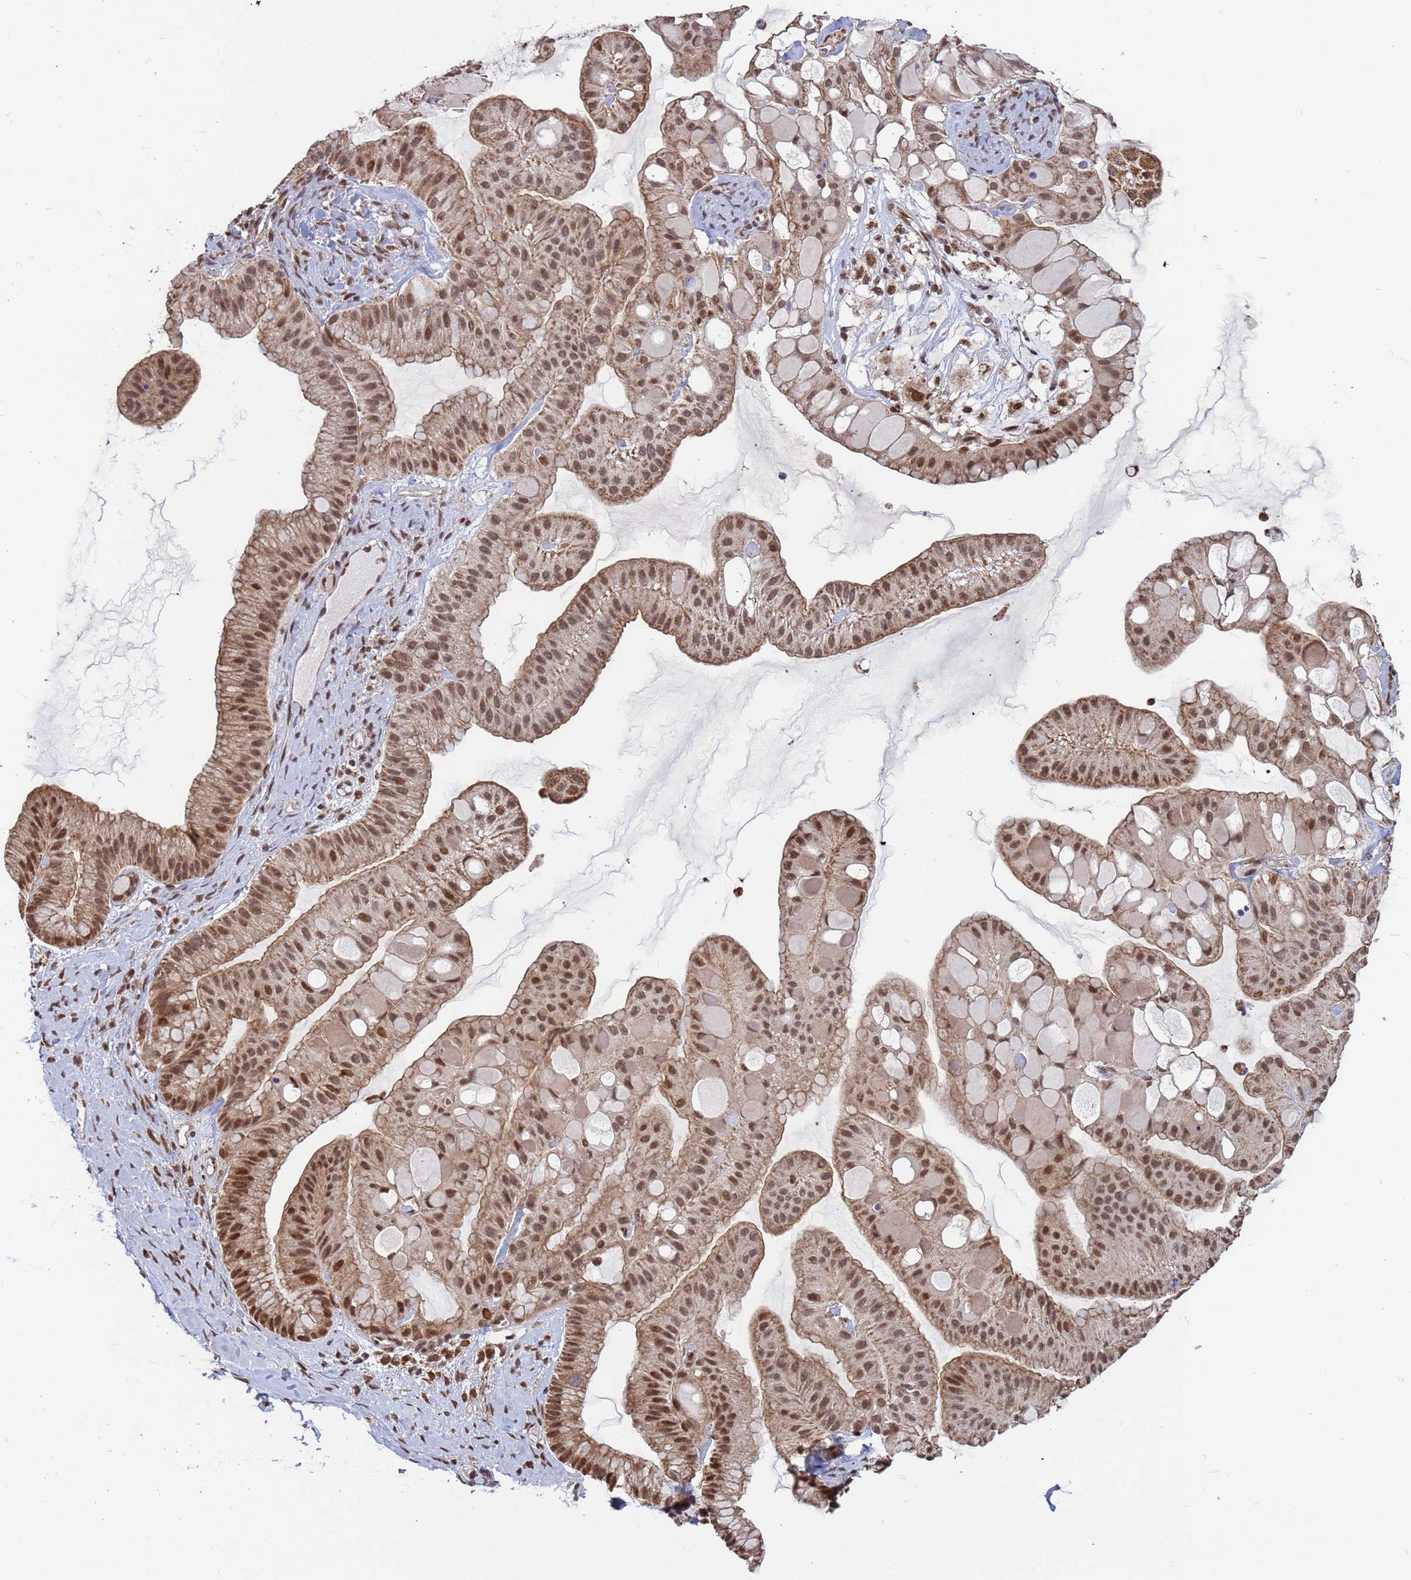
{"staining": {"intensity": "moderate", "quantity": ">75%", "location": "cytoplasmic/membranous,nuclear"}, "tissue": "ovarian cancer", "cell_type": "Tumor cells", "image_type": "cancer", "snomed": [{"axis": "morphology", "description": "Cystadenocarcinoma, mucinous, NOS"}, {"axis": "topography", "description": "Ovary"}], "caption": "A high-resolution photomicrograph shows immunohistochemistry (IHC) staining of ovarian cancer (mucinous cystadenocarcinoma), which demonstrates moderate cytoplasmic/membranous and nuclear staining in about >75% of tumor cells. (DAB (3,3'-diaminobenzidine) IHC, brown staining for protein, blue staining for nuclei).", "gene": "DENND2B", "patient": {"sex": "female", "age": 61}}